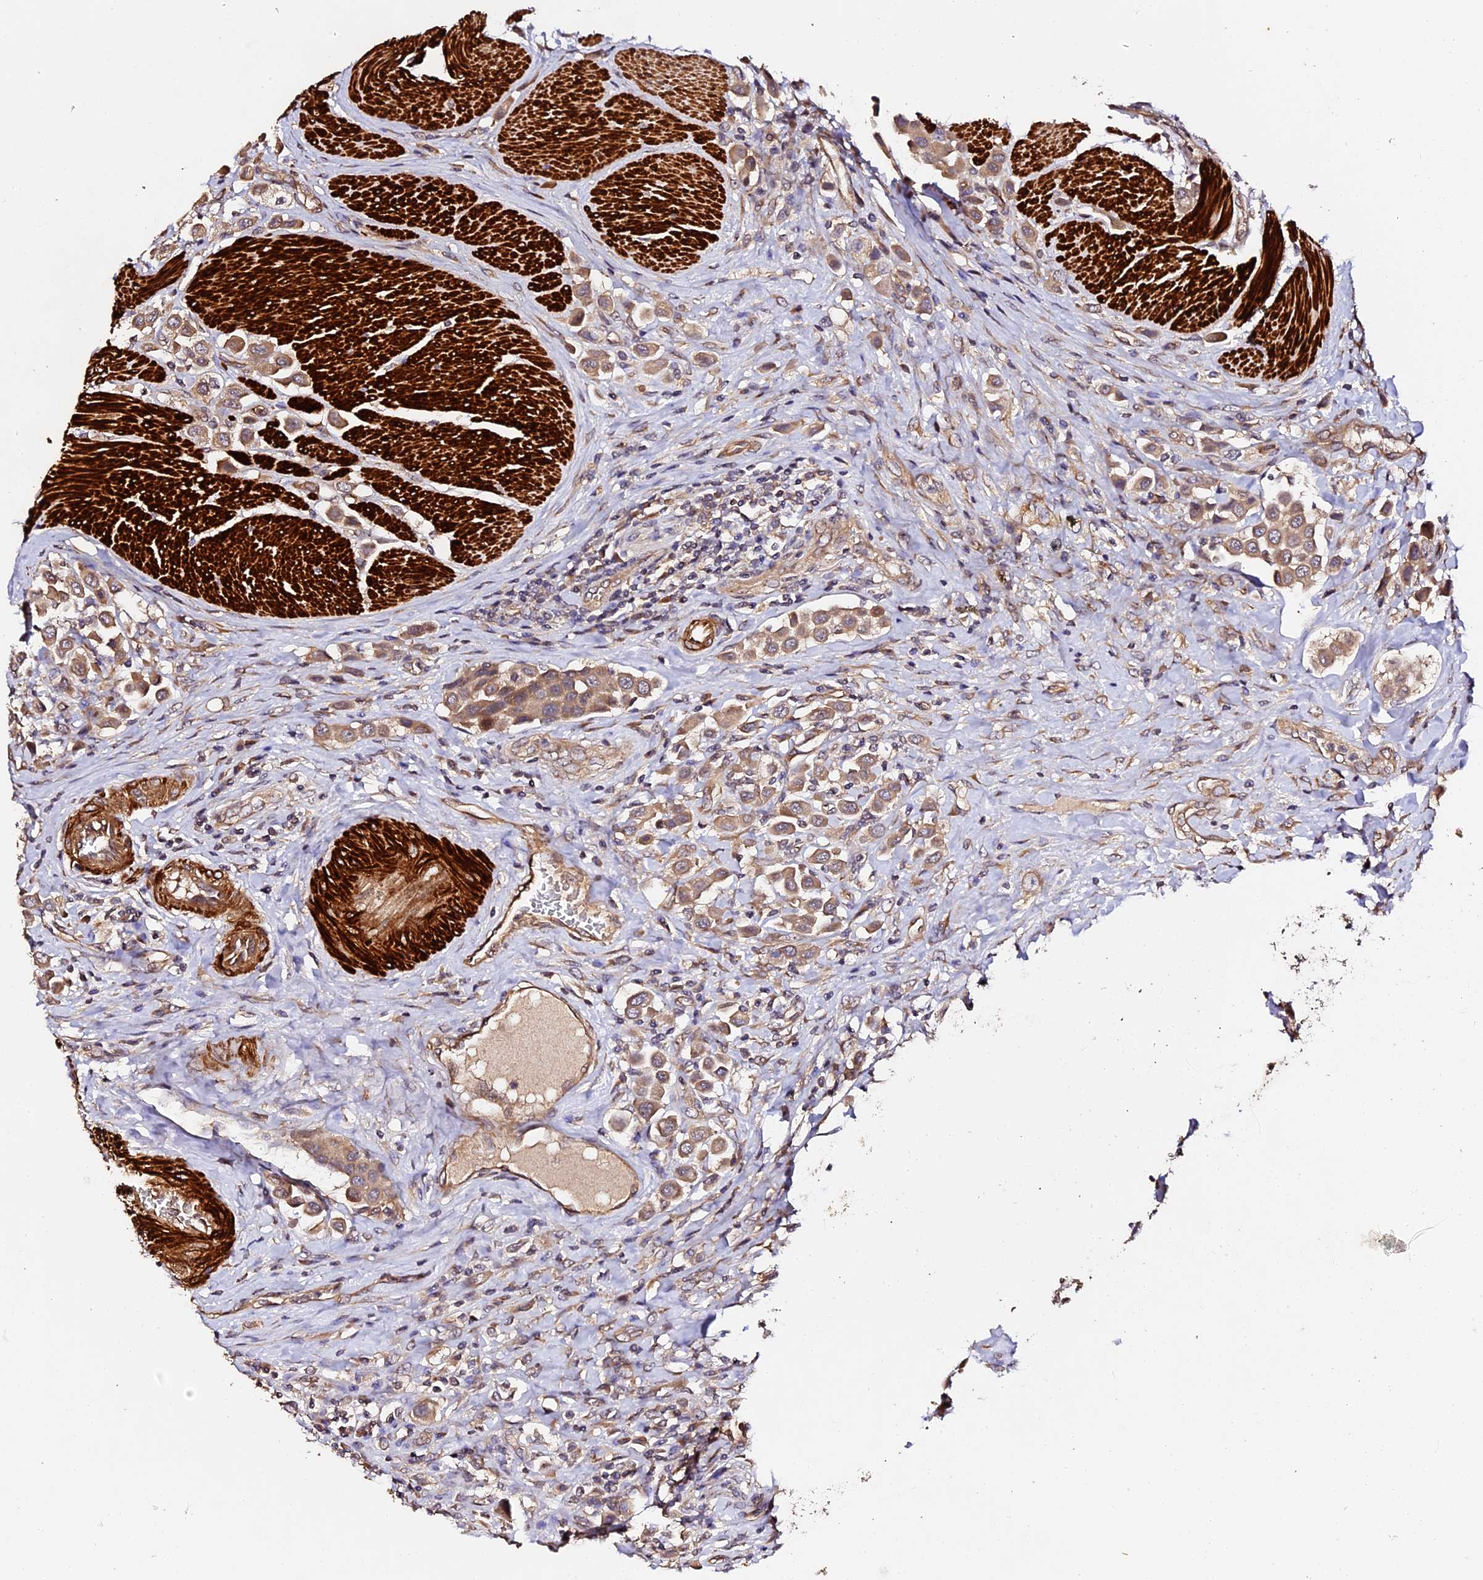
{"staining": {"intensity": "moderate", "quantity": ">75%", "location": "cytoplasmic/membranous"}, "tissue": "urothelial cancer", "cell_type": "Tumor cells", "image_type": "cancer", "snomed": [{"axis": "morphology", "description": "Urothelial carcinoma, High grade"}, {"axis": "topography", "description": "Urinary bladder"}], "caption": "Human high-grade urothelial carcinoma stained with a protein marker demonstrates moderate staining in tumor cells.", "gene": "TDO2", "patient": {"sex": "male", "age": 50}}